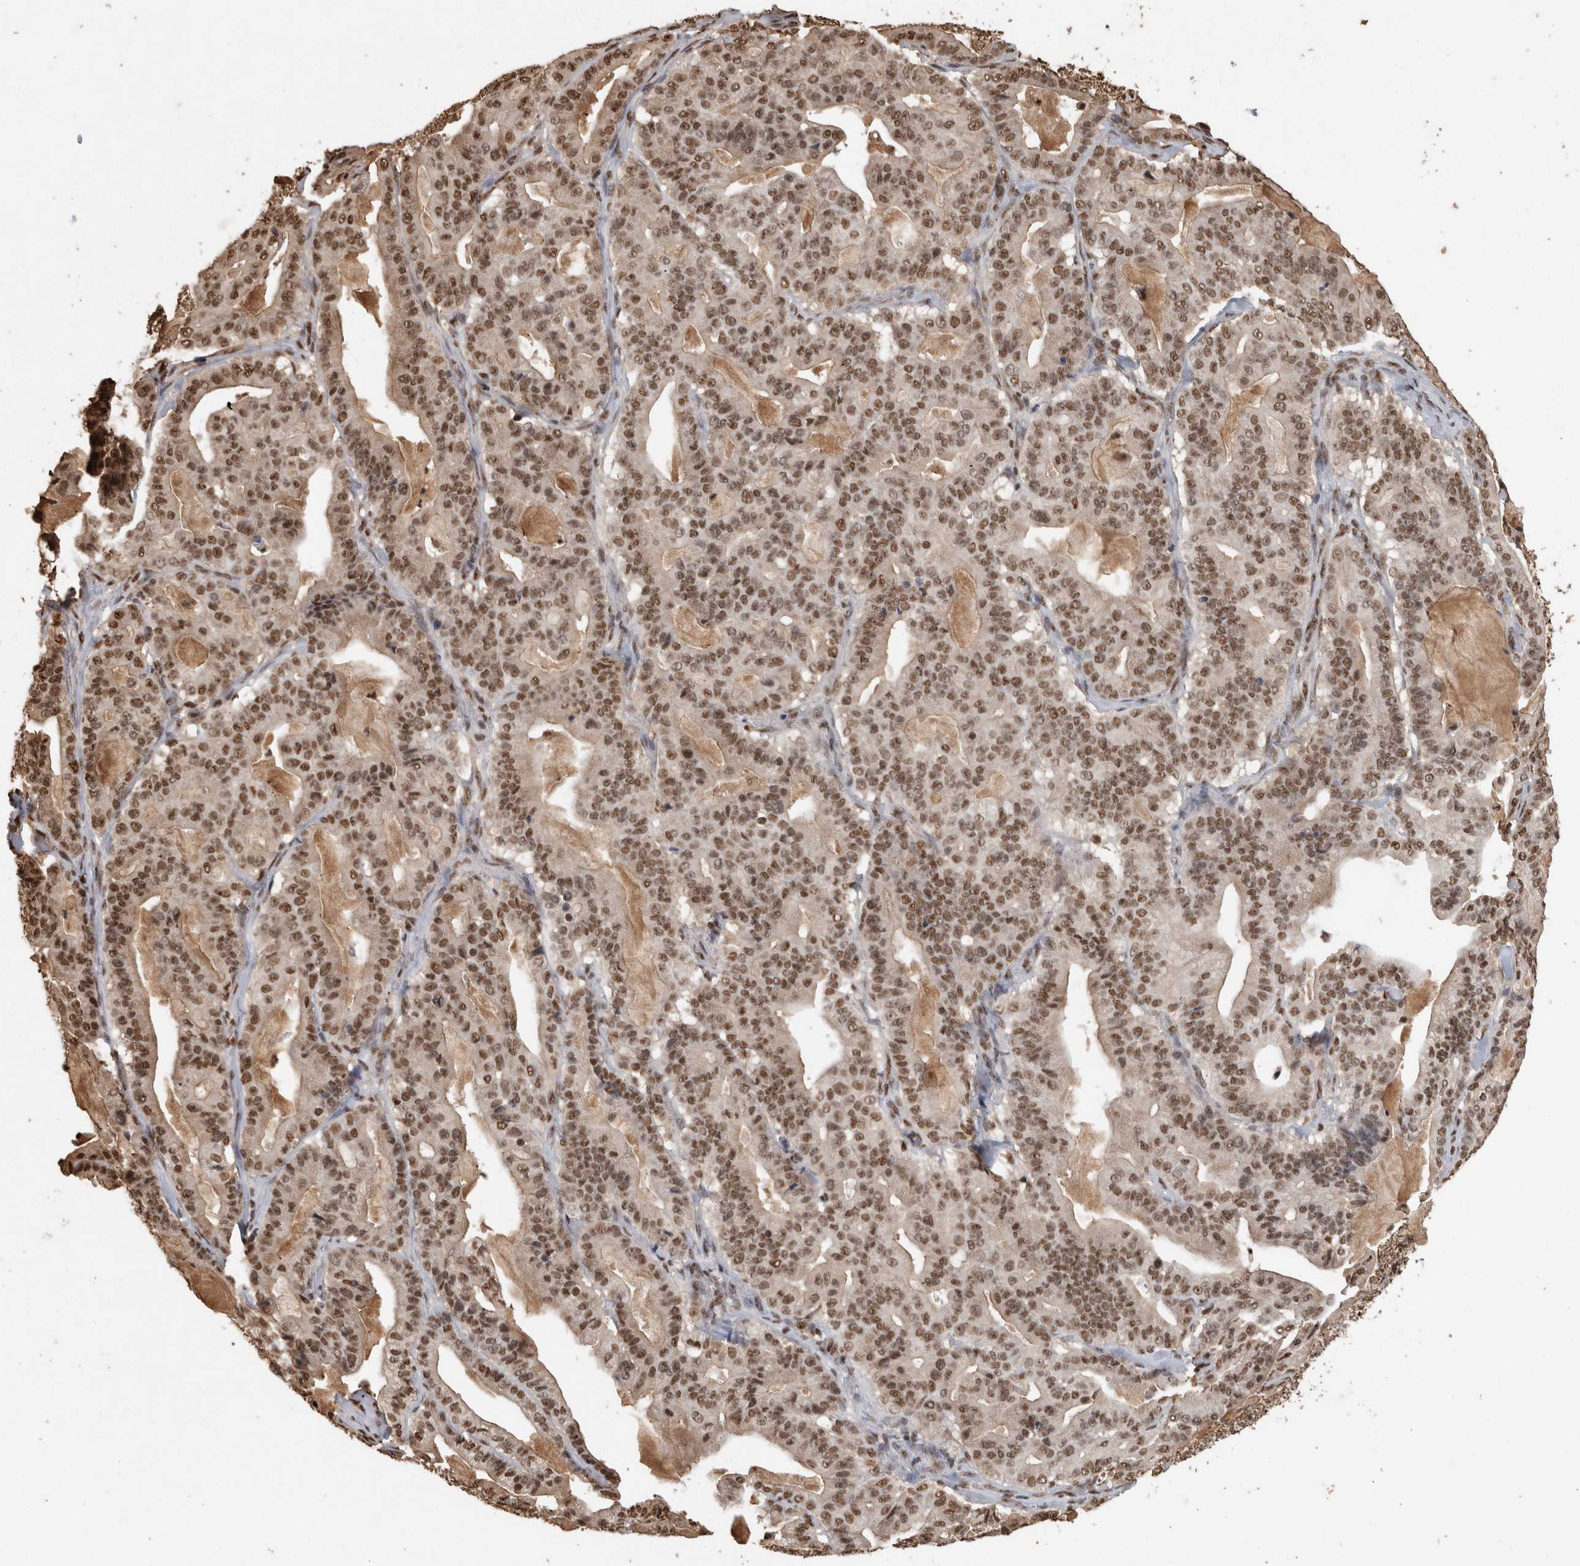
{"staining": {"intensity": "moderate", "quantity": ">75%", "location": "nuclear"}, "tissue": "pancreatic cancer", "cell_type": "Tumor cells", "image_type": "cancer", "snomed": [{"axis": "morphology", "description": "Adenocarcinoma, NOS"}, {"axis": "topography", "description": "Pancreas"}], "caption": "This histopathology image reveals immunohistochemistry (IHC) staining of pancreatic adenocarcinoma, with medium moderate nuclear positivity in approximately >75% of tumor cells.", "gene": "RAD50", "patient": {"sex": "male", "age": 63}}